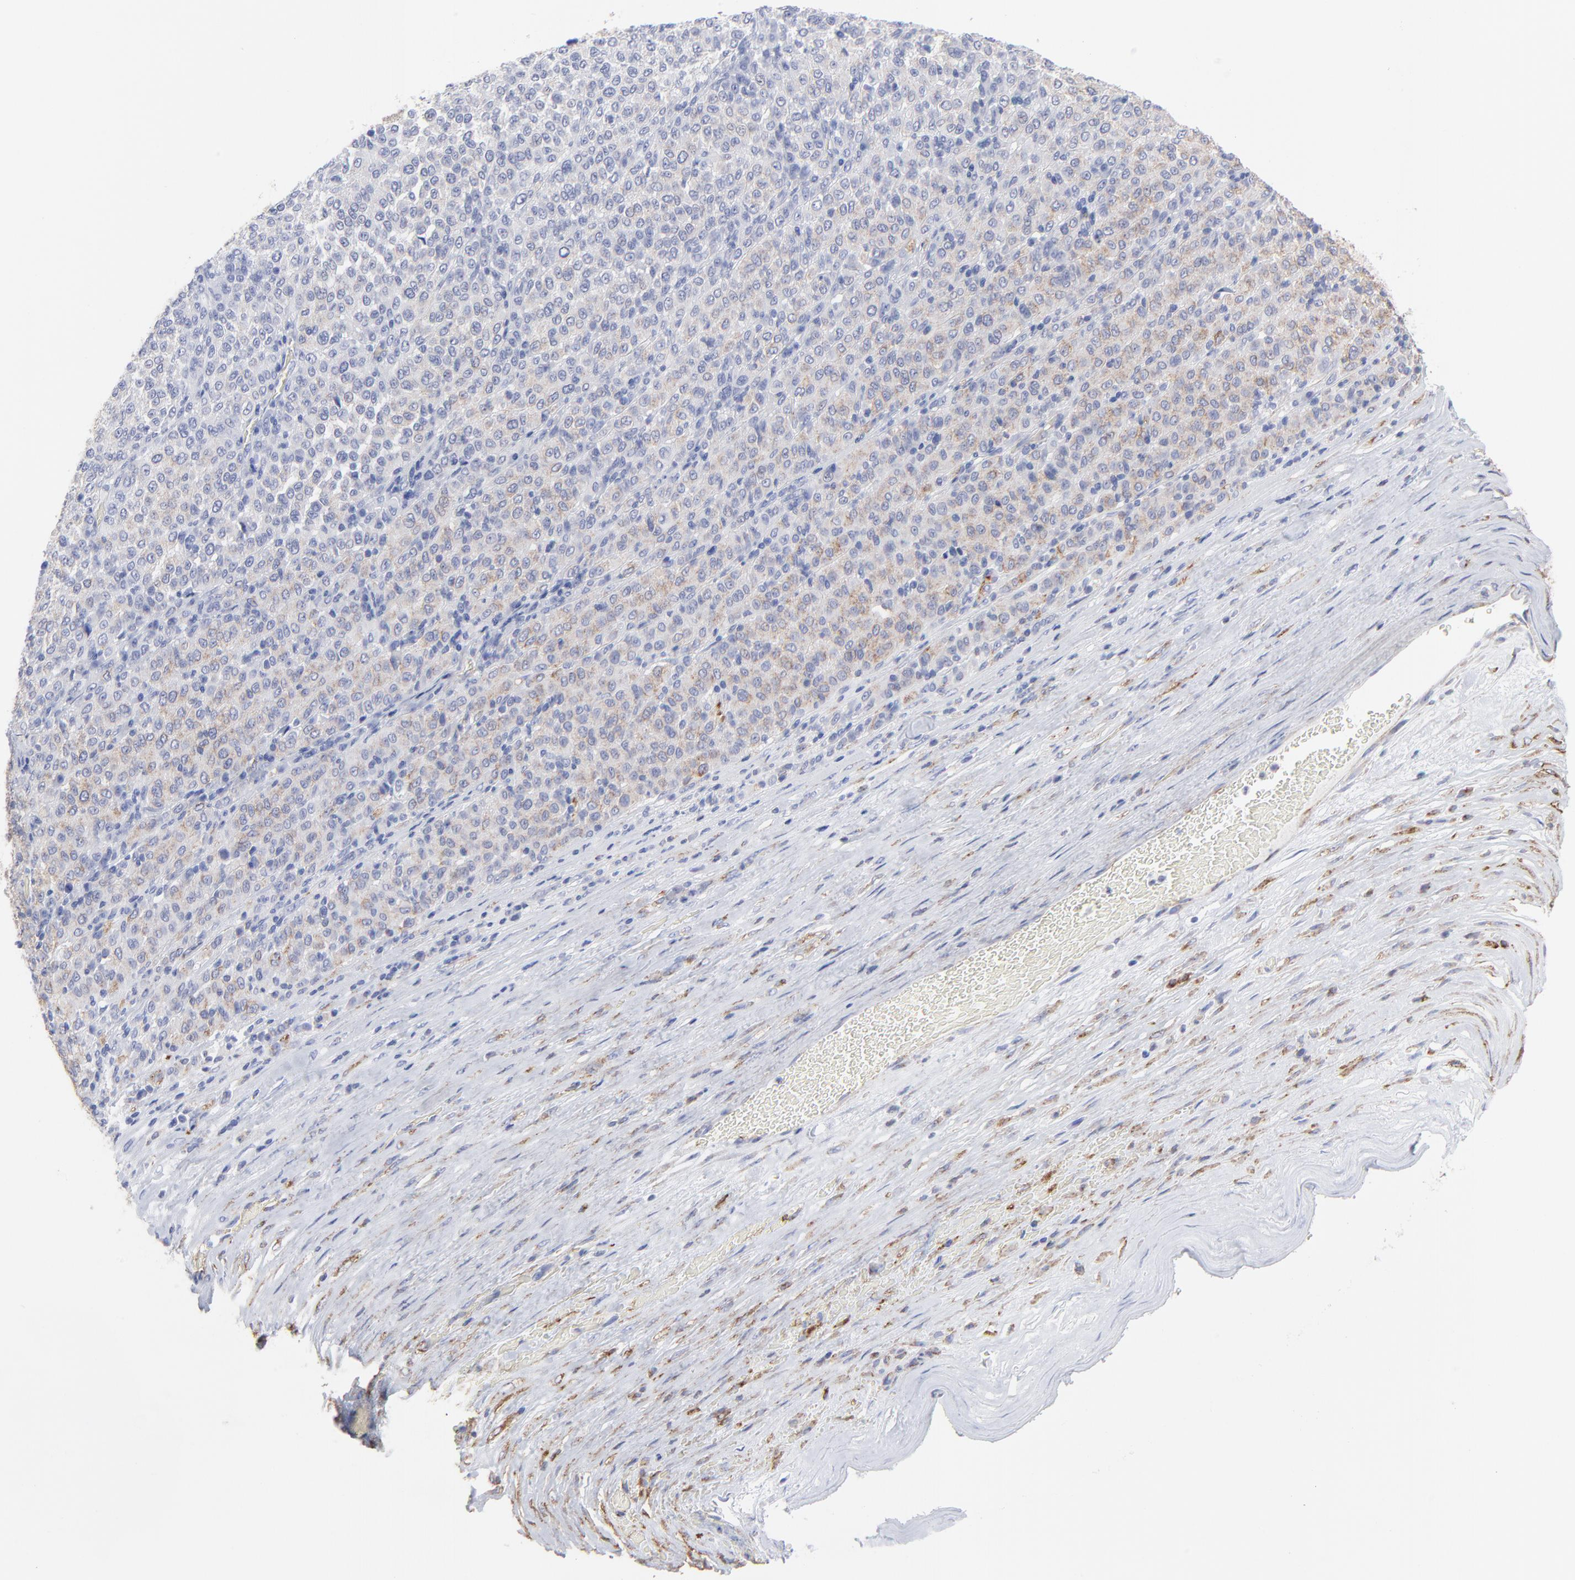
{"staining": {"intensity": "weak", "quantity": "25%-75%", "location": "cytoplasmic/membranous"}, "tissue": "melanoma", "cell_type": "Tumor cells", "image_type": "cancer", "snomed": [{"axis": "morphology", "description": "Malignant melanoma, Metastatic site"}, {"axis": "topography", "description": "Pancreas"}], "caption": "A micrograph showing weak cytoplasmic/membranous positivity in approximately 25%-75% of tumor cells in malignant melanoma (metastatic site), as visualized by brown immunohistochemical staining.", "gene": "CNTN3", "patient": {"sex": "female", "age": 30}}